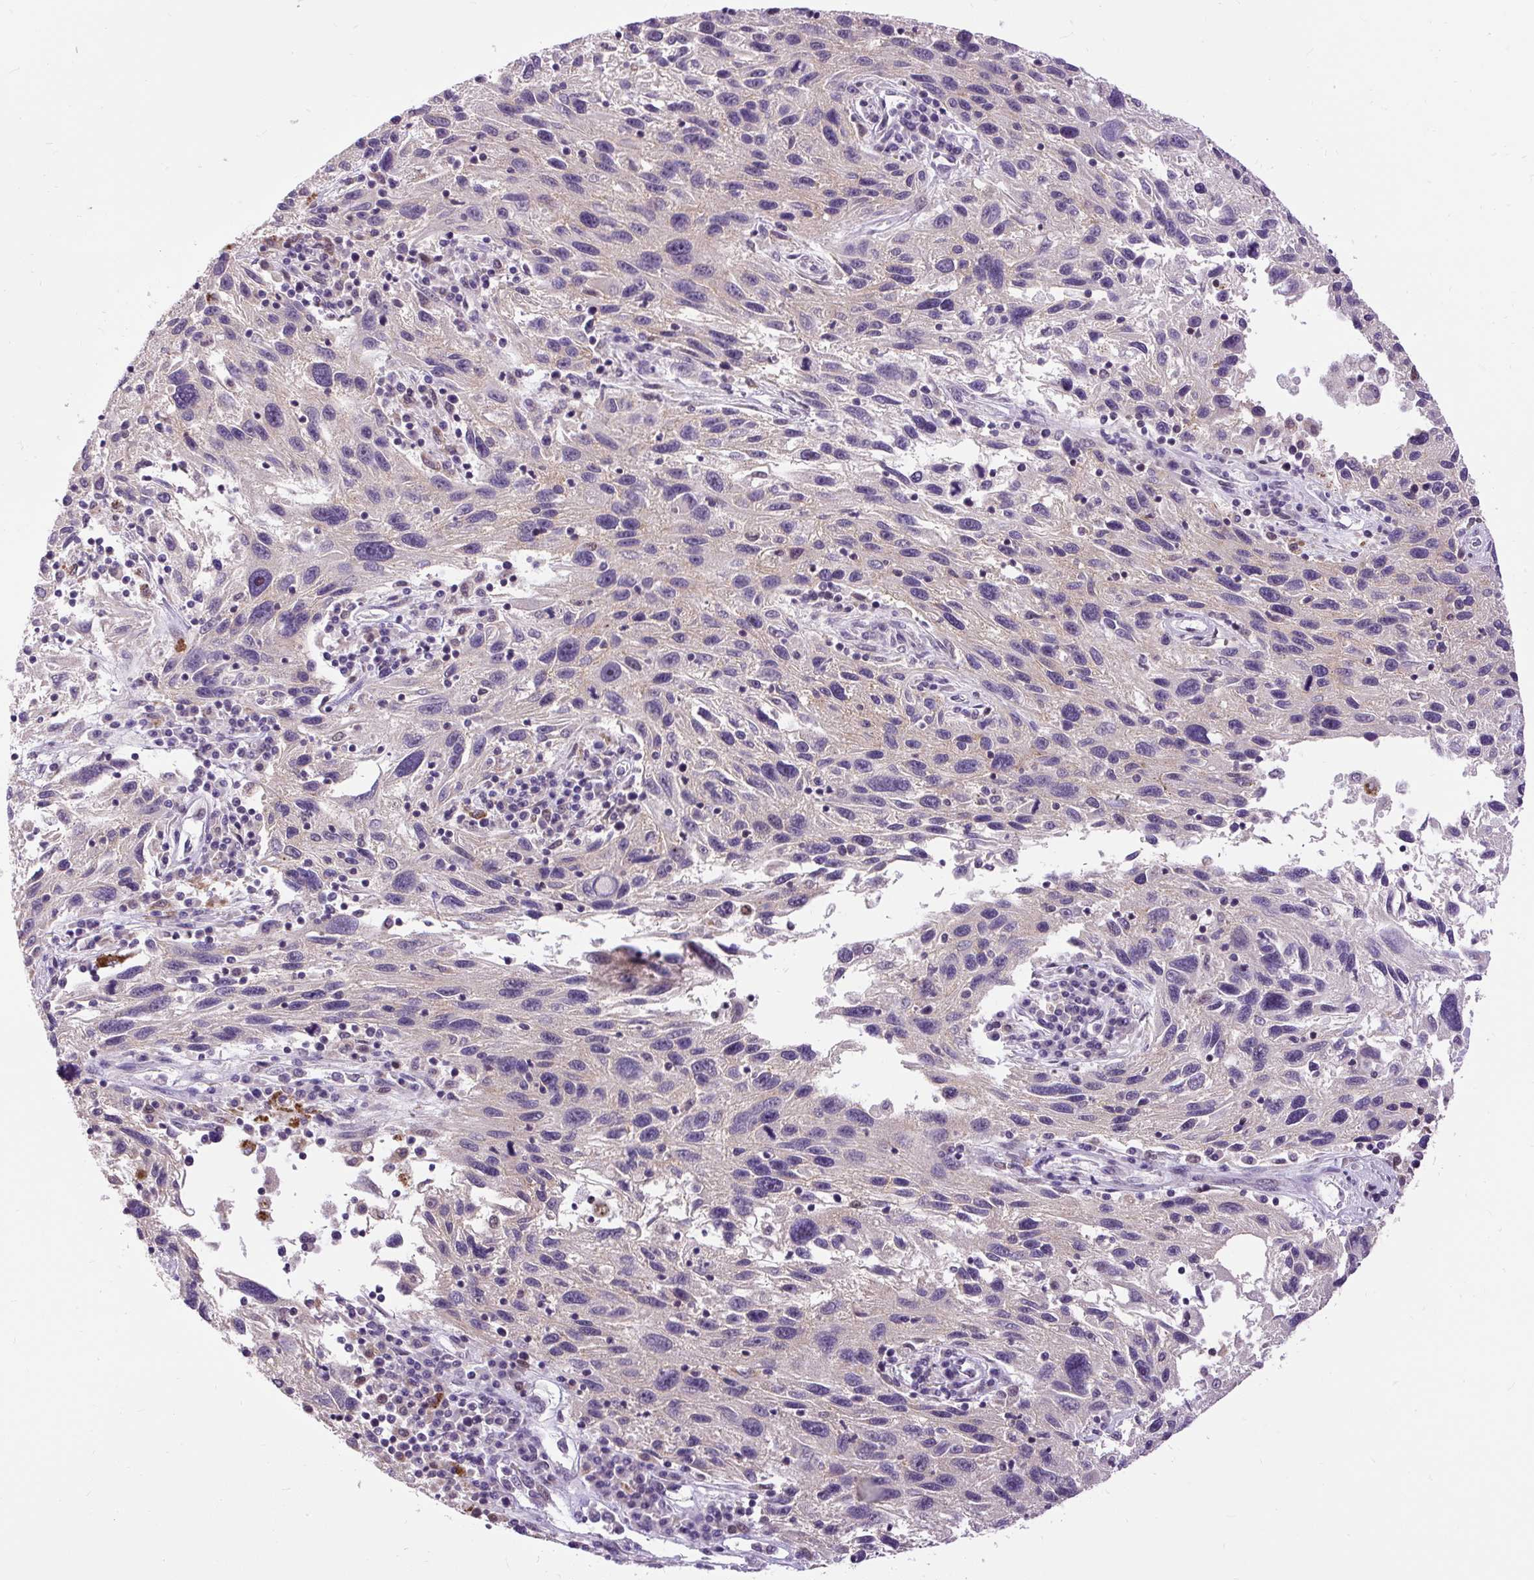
{"staining": {"intensity": "moderate", "quantity": "25%-75%", "location": "nuclear"}, "tissue": "melanoma", "cell_type": "Tumor cells", "image_type": "cancer", "snomed": [{"axis": "morphology", "description": "Malignant melanoma, NOS"}, {"axis": "topography", "description": "Skin"}], "caption": "Tumor cells reveal medium levels of moderate nuclear expression in approximately 25%-75% of cells in melanoma.", "gene": "ZNF672", "patient": {"sex": "male", "age": 53}}